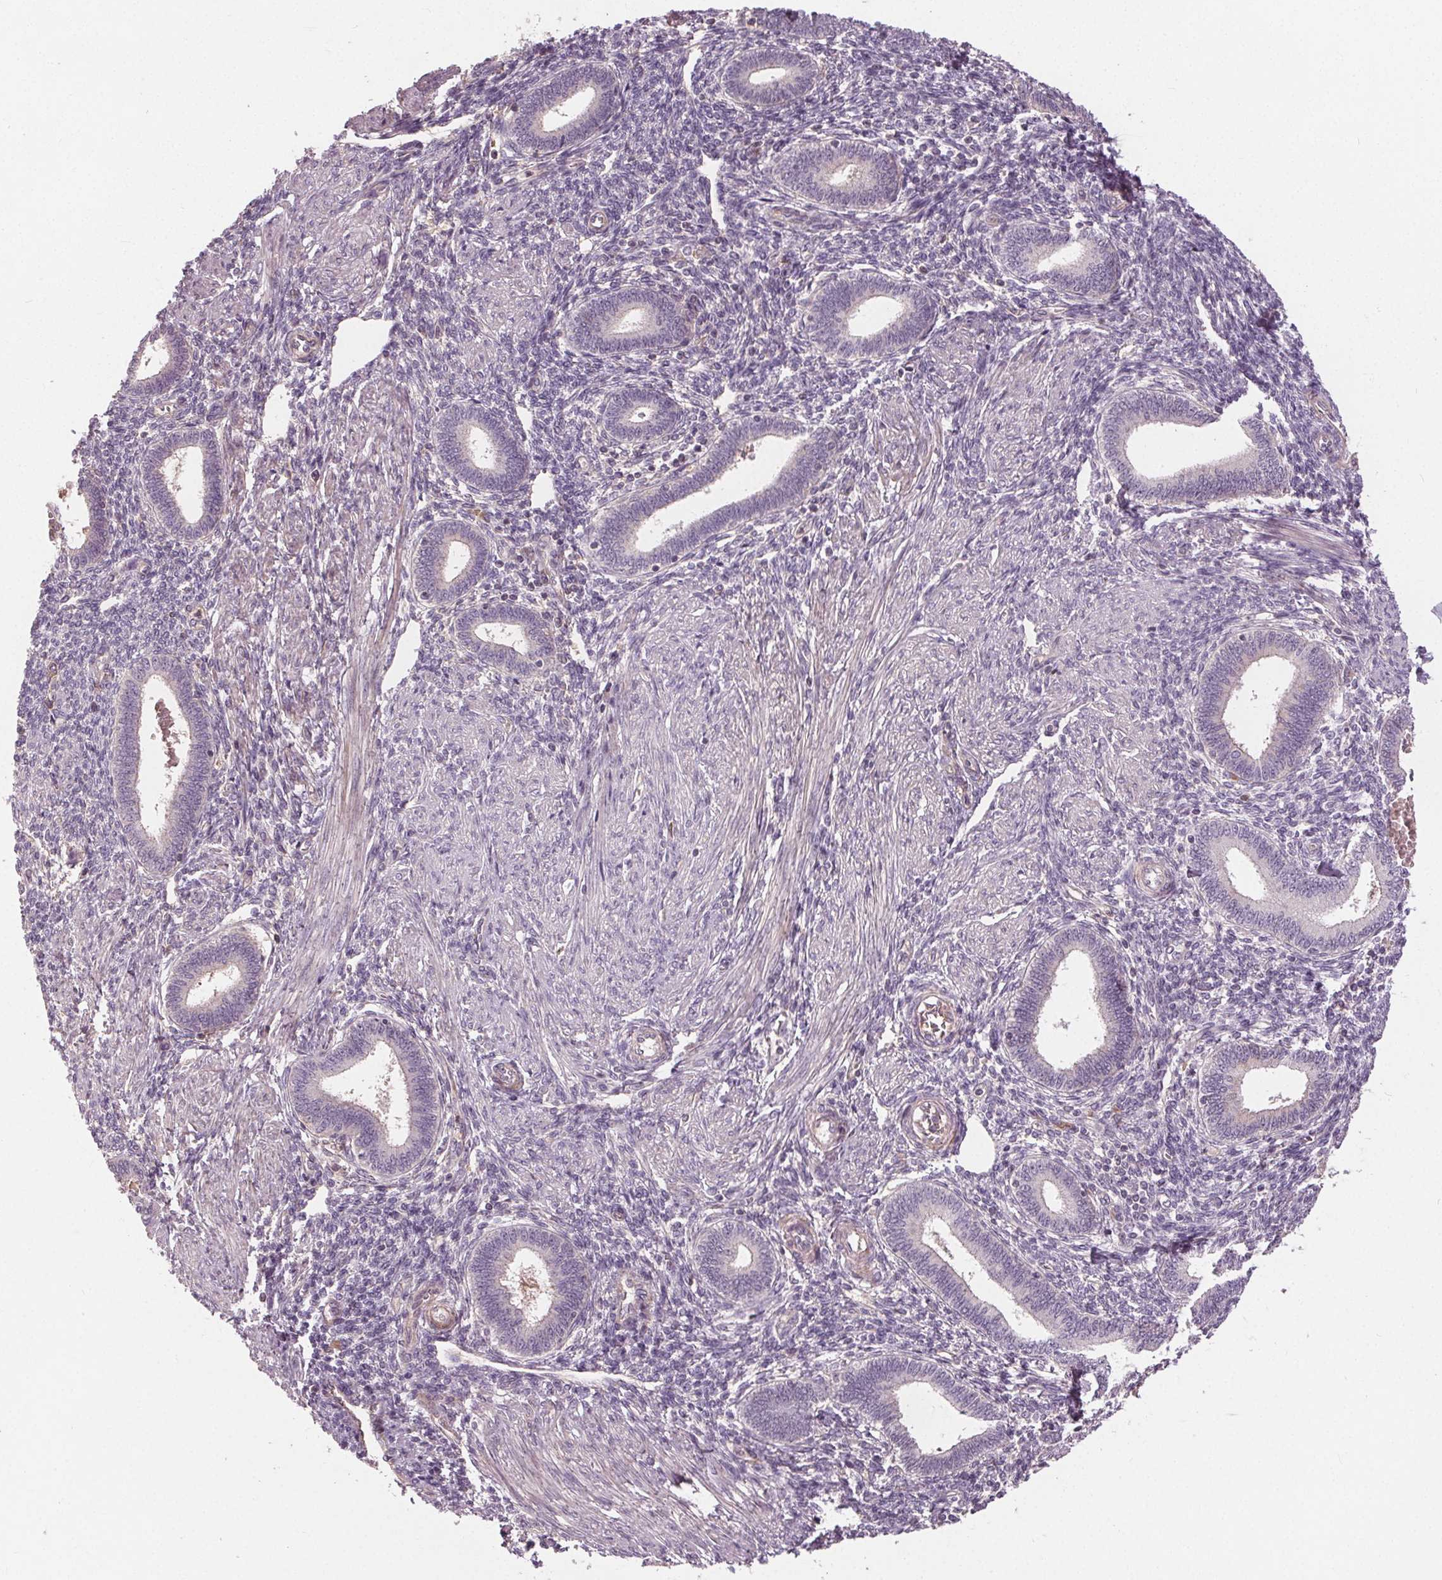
{"staining": {"intensity": "negative", "quantity": "none", "location": "none"}, "tissue": "endometrium", "cell_type": "Cells in endometrial stroma", "image_type": "normal", "snomed": [{"axis": "morphology", "description": "Normal tissue, NOS"}, {"axis": "topography", "description": "Endometrium"}], "caption": "Immunohistochemistry histopathology image of benign endometrium: human endometrium stained with DAB (3,3'-diaminobenzidine) shows no significant protein positivity in cells in endometrial stroma.", "gene": "PDGFD", "patient": {"sex": "female", "age": 42}}